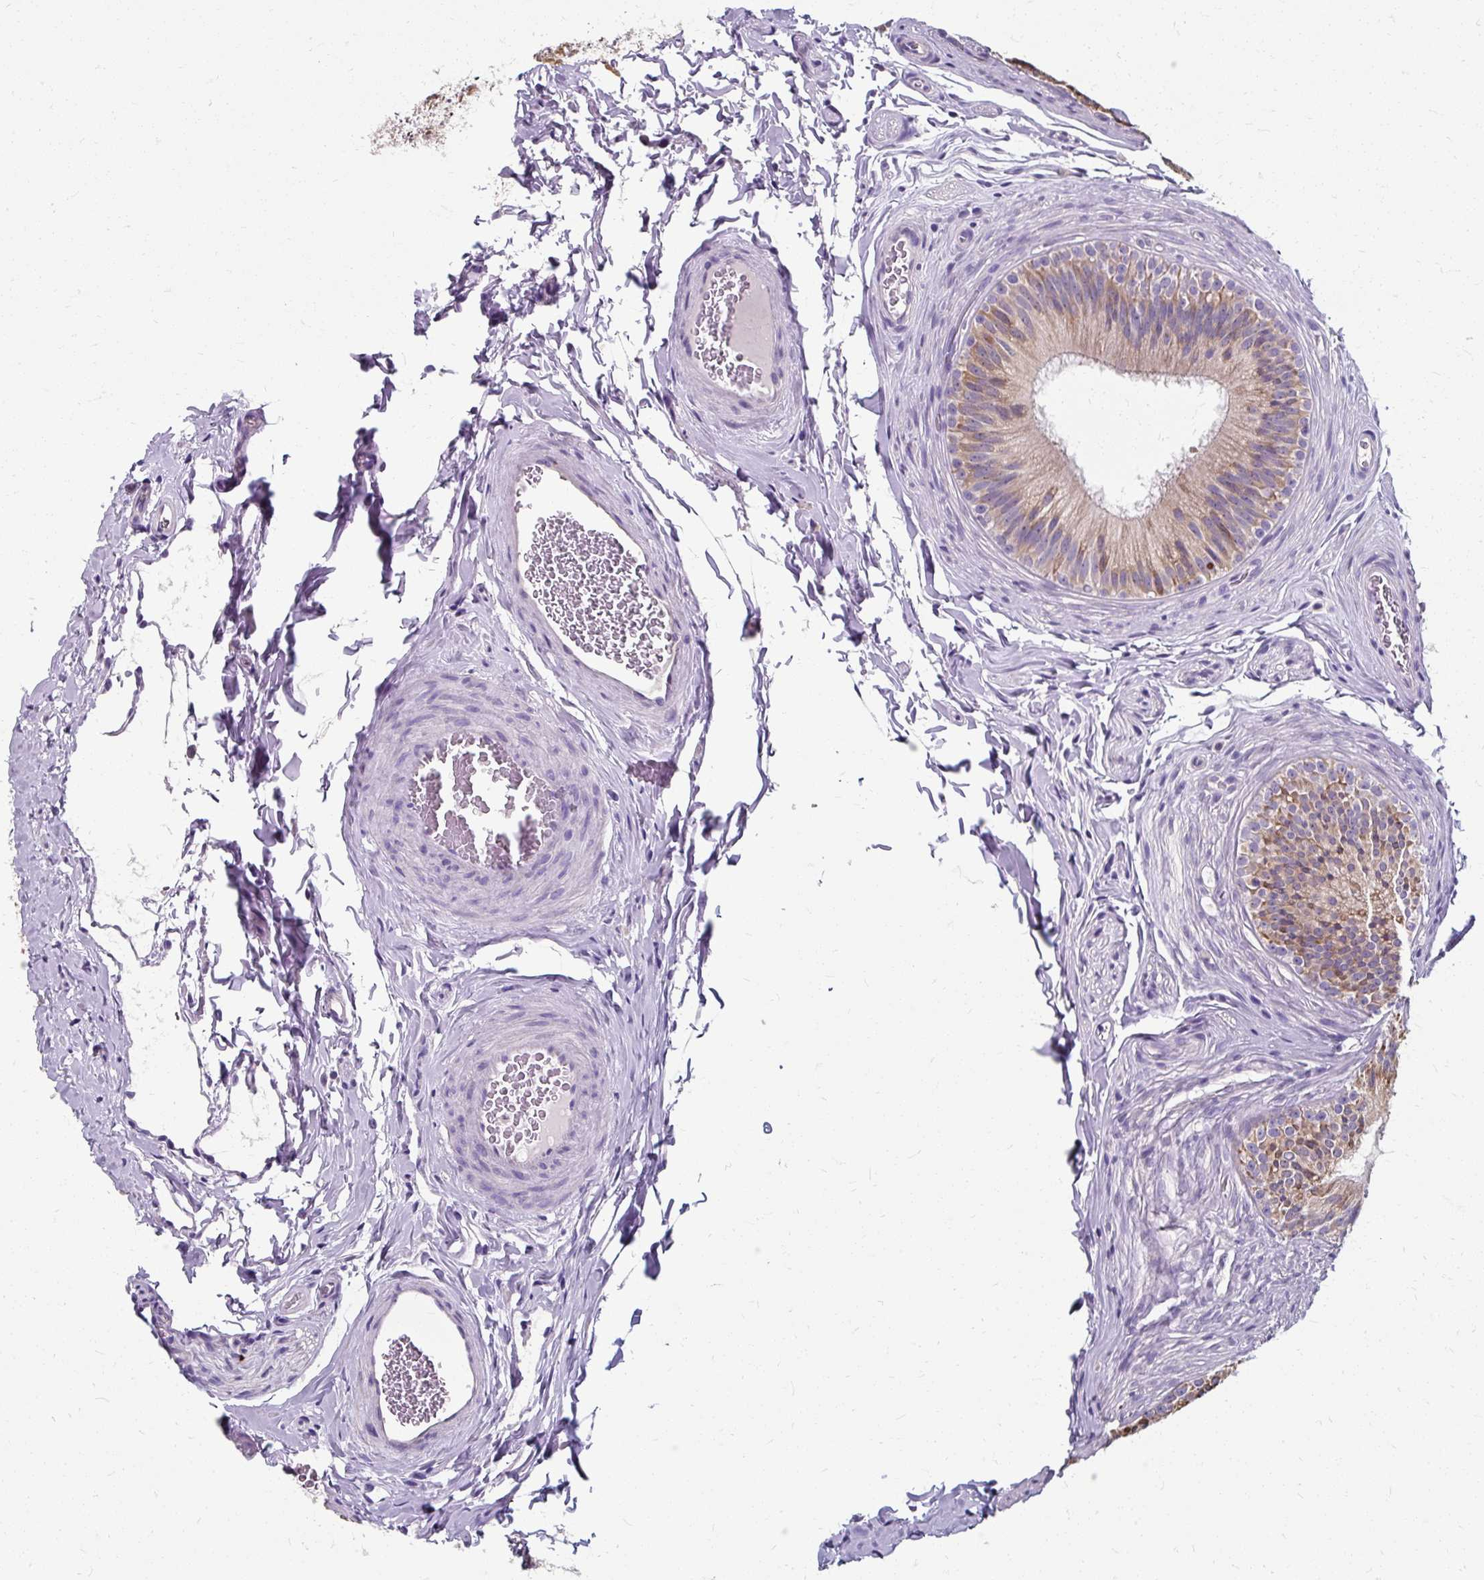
{"staining": {"intensity": "moderate", "quantity": "<25%", "location": "cytoplasmic/membranous"}, "tissue": "epididymis", "cell_type": "Glandular cells", "image_type": "normal", "snomed": [{"axis": "morphology", "description": "Normal tissue, NOS"}, {"axis": "topography", "description": "Epididymis"}], "caption": "Immunohistochemistry (IHC) (DAB (3,3'-diaminobenzidine)) staining of unremarkable human epididymis shows moderate cytoplasmic/membranous protein positivity in about <25% of glandular cells.", "gene": "KLHL24", "patient": {"sex": "male", "age": 24}}